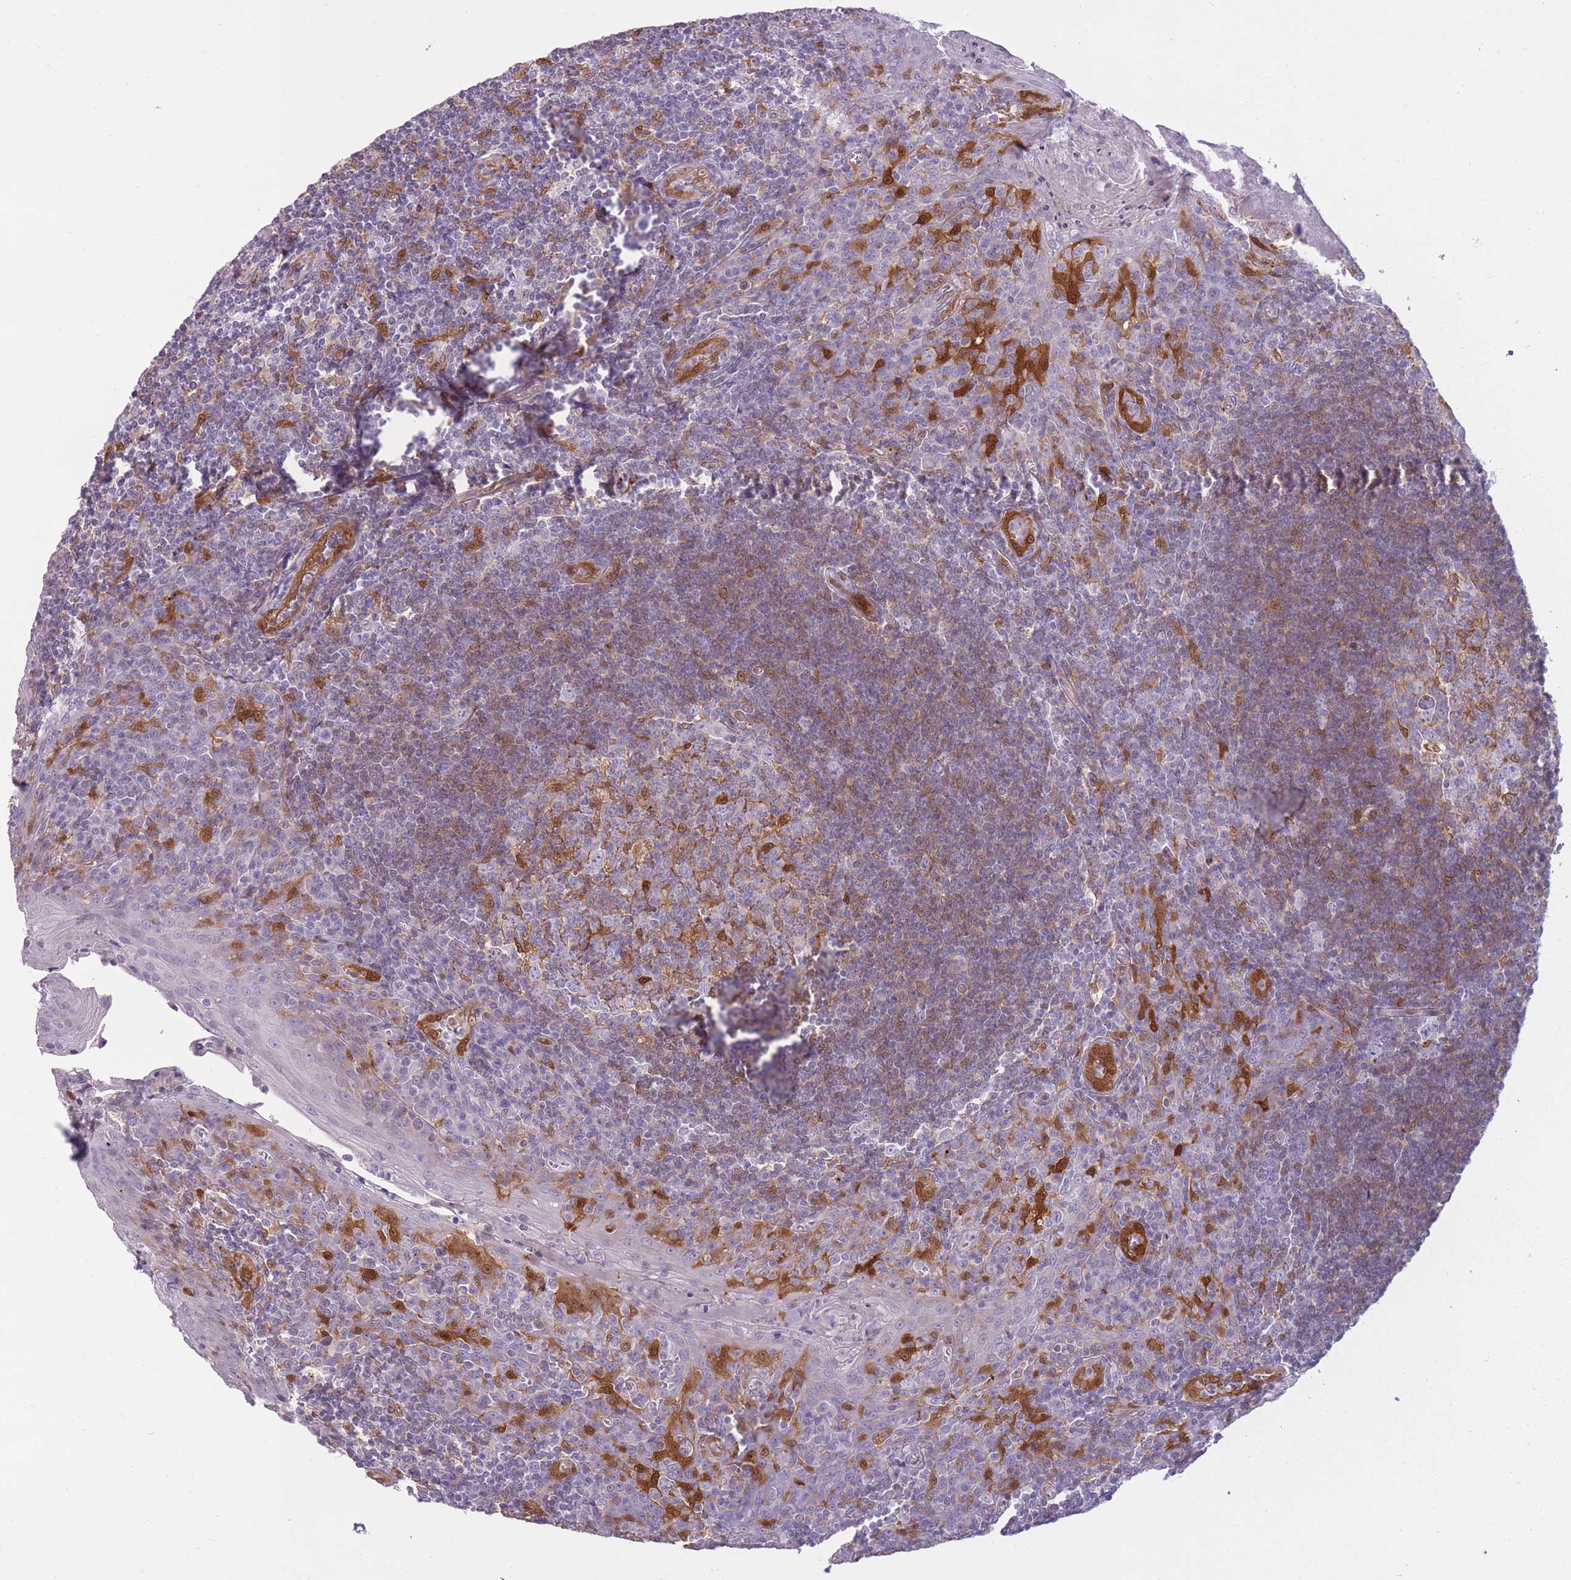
{"staining": {"intensity": "moderate", "quantity": "<25%", "location": "cytoplasmic/membranous,nuclear"}, "tissue": "tonsil", "cell_type": "Germinal center cells", "image_type": "normal", "snomed": [{"axis": "morphology", "description": "Normal tissue, NOS"}, {"axis": "topography", "description": "Tonsil"}], "caption": "Tonsil stained with DAB immunohistochemistry (IHC) displays low levels of moderate cytoplasmic/membranous,nuclear positivity in approximately <25% of germinal center cells.", "gene": "LGALS9B", "patient": {"sex": "male", "age": 27}}